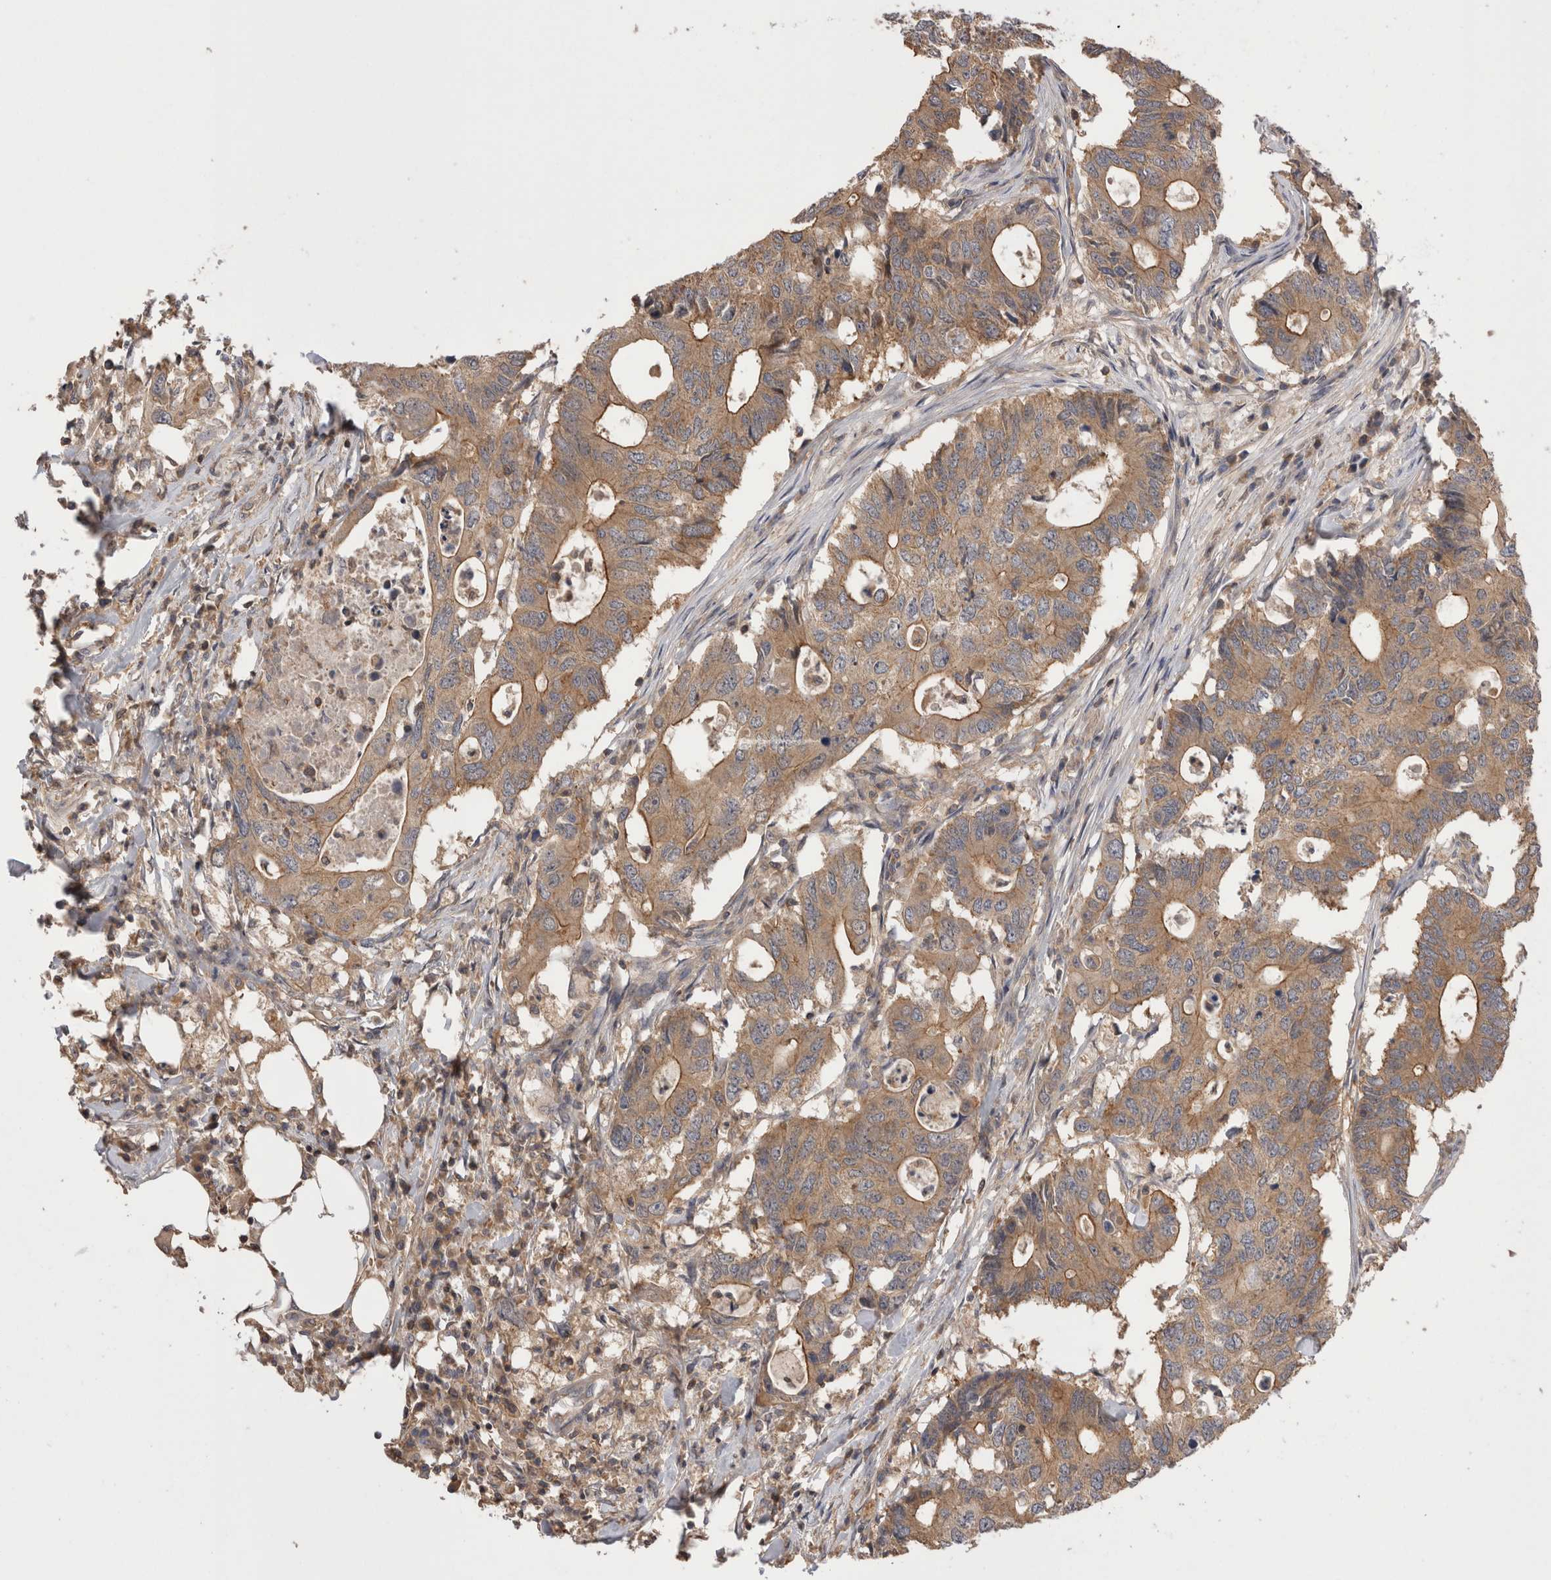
{"staining": {"intensity": "moderate", "quantity": ">75%", "location": "cytoplasmic/membranous"}, "tissue": "colorectal cancer", "cell_type": "Tumor cells", "image_type": "cancer", "snomed": [{"axis": "morphology", "description": "Adenocarcinoma, NOS"}, {"axis": "topography", "description": "Colon"}], "caption": "Human colorectal adenocarcinoma stained for a protein (brown) reveals moderate cytoplasmic/membranous positive expression in about >75% of tumor cells.", "gene": "OTOR", "patient": {"sex": "male", "age": 71}}